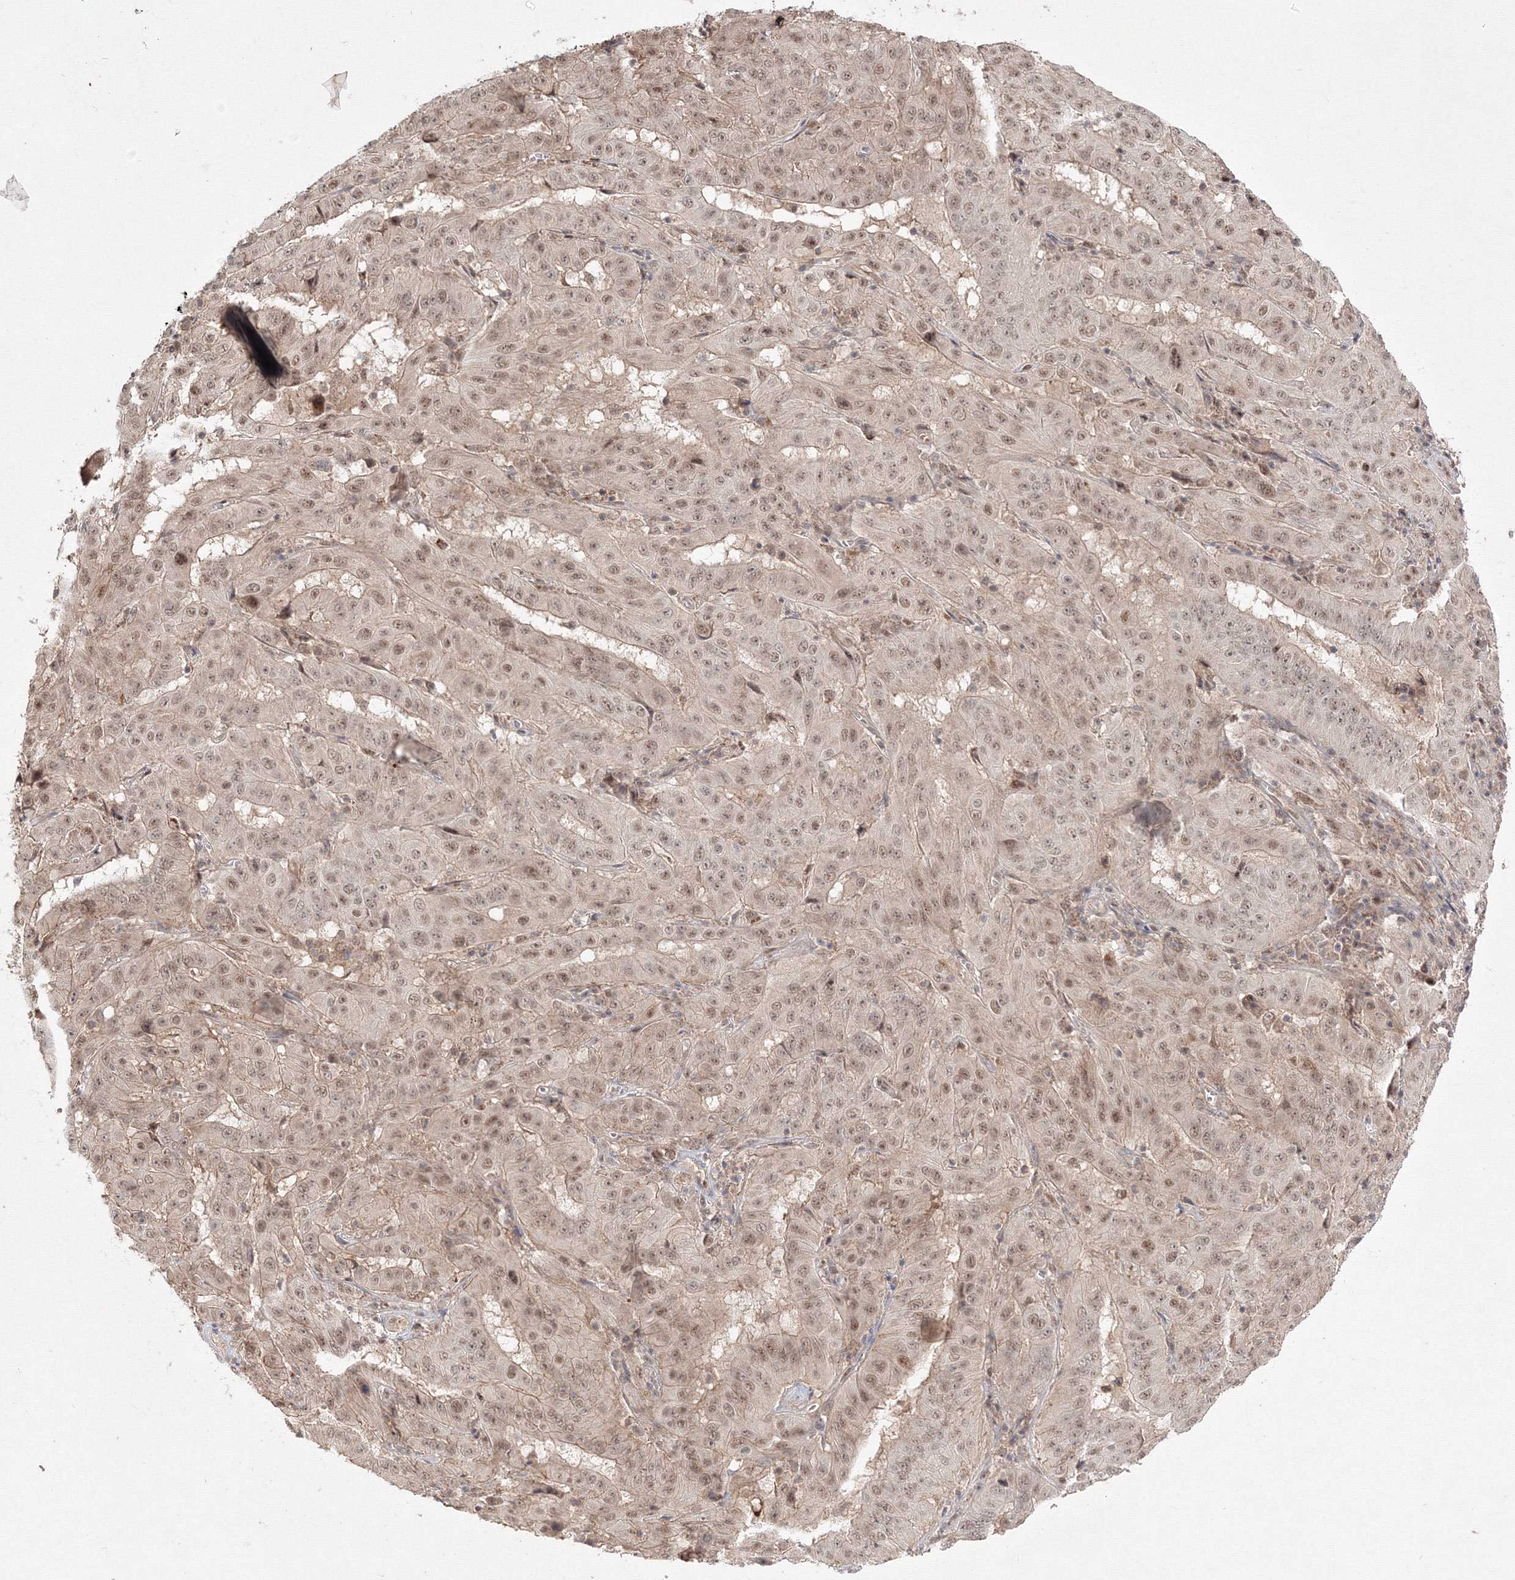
{"staining": {"intensity": "moderate", "quantity": ">75%", "location": "nuclear"}, "tissue": "pancreatic cancer", "cell_type": "Tumor cells", "image_type": "cancer", "snomed": [{"axis": "morphology", "description": "Adenocarcinoma, NOS"}, {"axis": "topography", "description": "Pancreas"}], "caption": "Tumor cells demonstrate medium levels of moderate nuclear expression in about >75% of cells in adenocarcinoma (pancreatic).", "gene": "COPS4", "patient": {"sex": "male", "age": 63}}